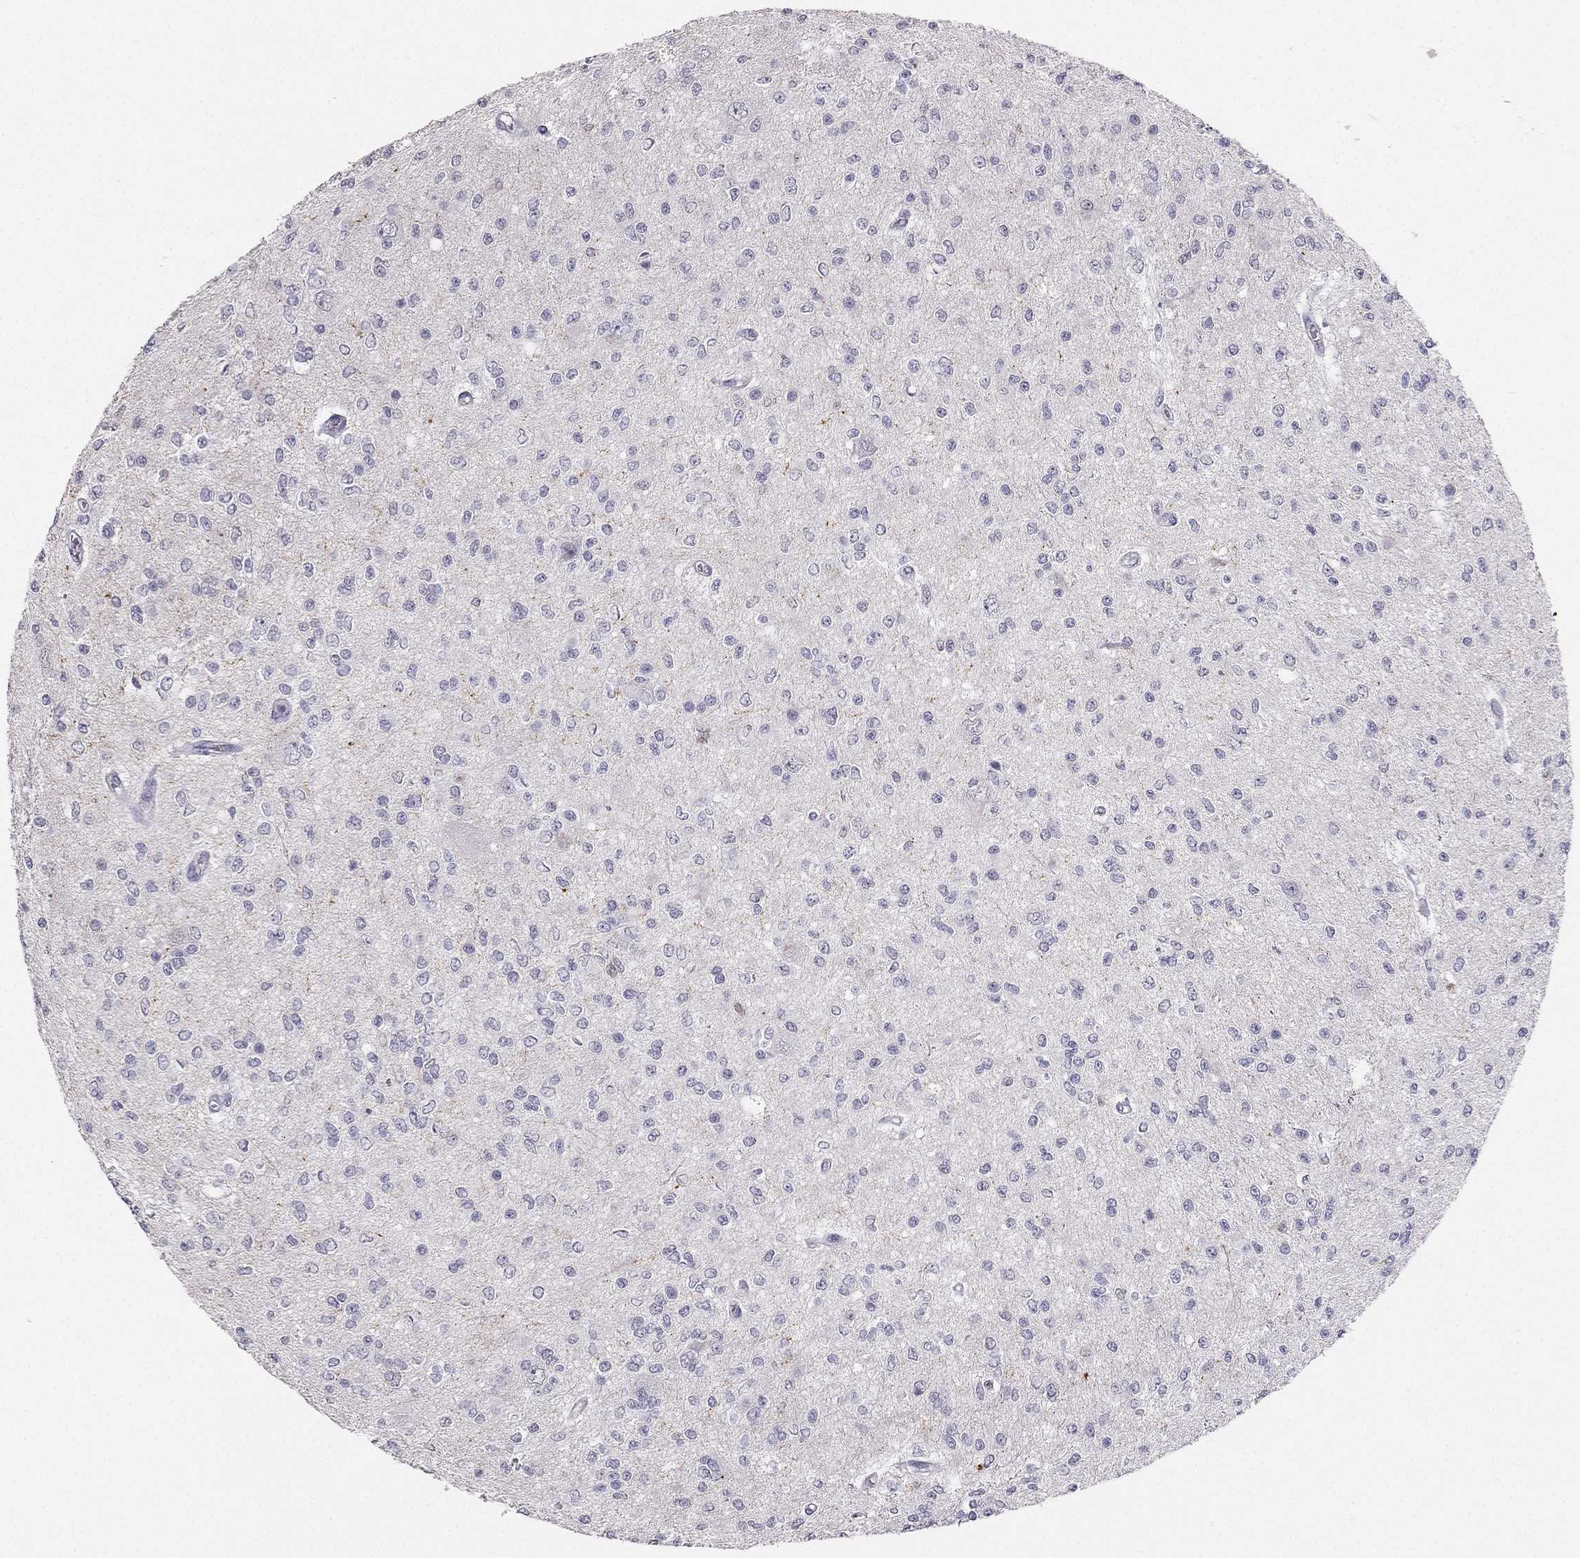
{"staining": {"intensity": "negative", "quantity": "none", "location": "none"}, "tissue": "glioma", "cell_type": "Tumor cells", "image_type": "cancer", "snomed": [{"axis": "morphology", "description": "Glioma, malignant, Low grade"}, {"axis": "topography", "description": "Brain"}], "caption": "A histopathology image of human malignant low-grade glioma is negative for staining in tumor cells.", "gene": "CALB2", "patient": {"sex": "male", "age": 67}}